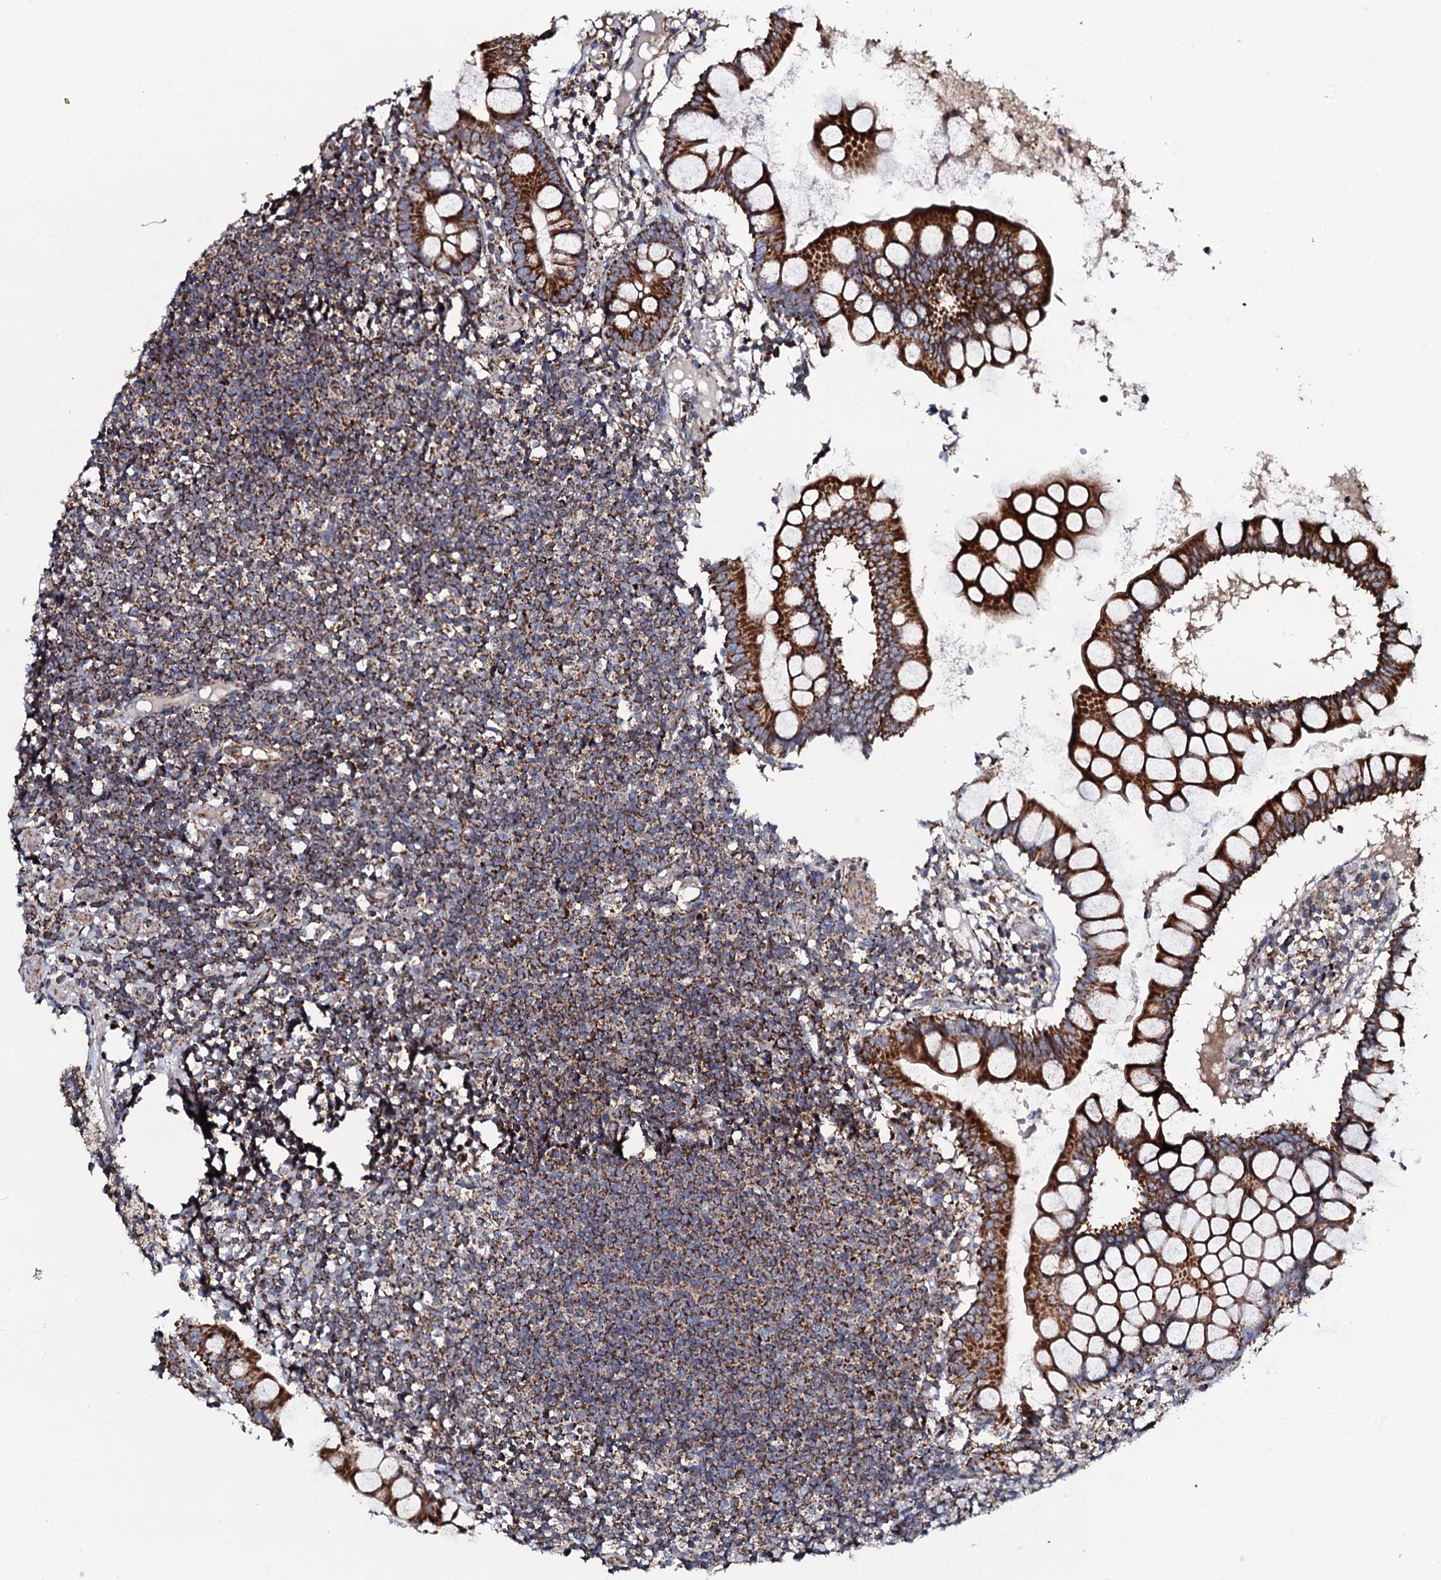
{"staining": {"intensity": "negative", "quantity": "none", "location": "none"}, "tissue": "colon", "cell_type": "Endothelial cells", "image_type": "normal", "snomed": [{"axis": "morphology", "description": "Normal tissue, NOS"}, {"axis": "morphology", "description": "Adenocarcinoma, NOS"}, {"axis": "topography", "description": "Colon"}], "caption": "The image reveals no significant staining in endothelial cells of colon. Brightfield microscopy of immunohistochemistry (IHC) stained with DAB (brown) and hematoxylin (blue), captured at high magnification.", "gene": "EVC2", "patient": {"sex": "female", "age": 55}}